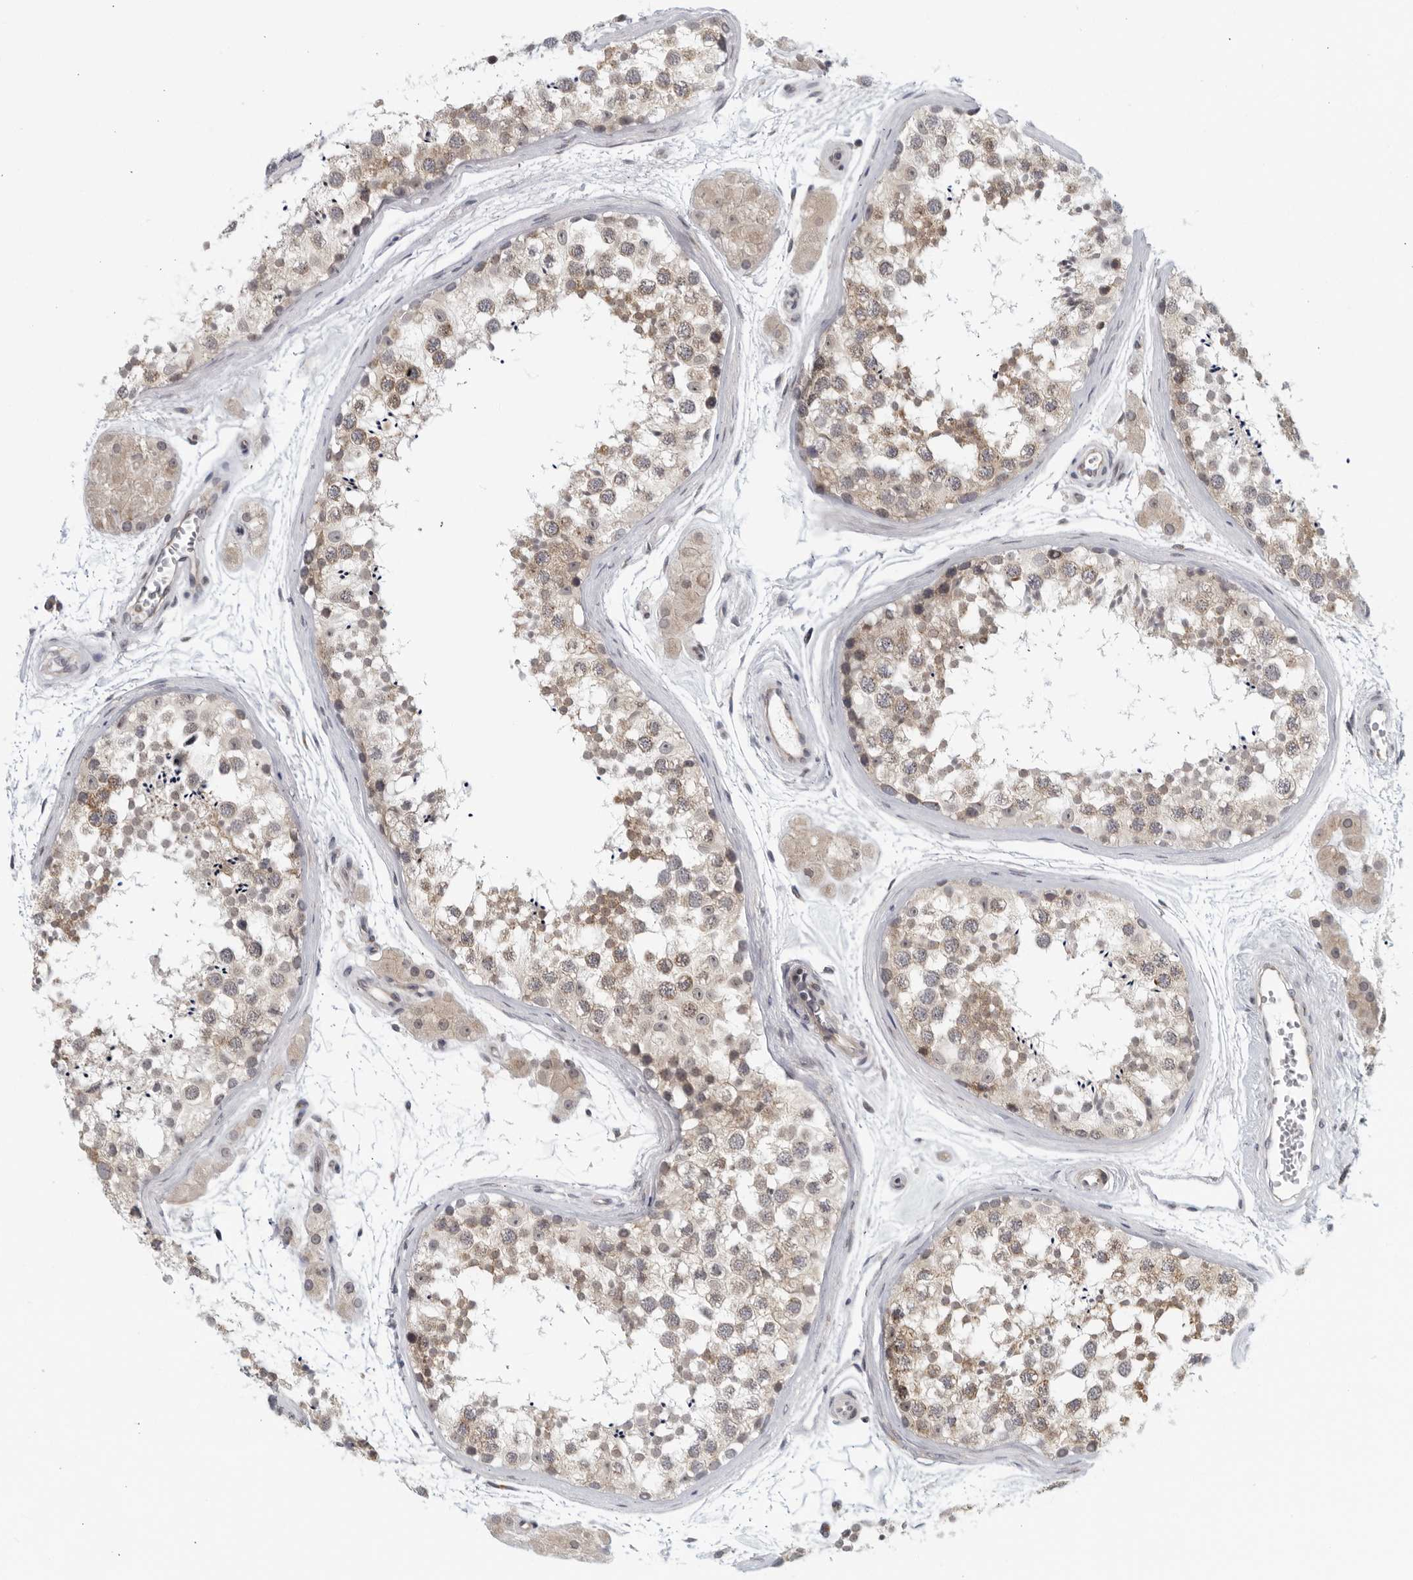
{"staining": {"intensity": "moderate", "quantity": "<25%", "location": "cytoplasmic/membranous"}, "tissue": "testis", "cell_type": "Cells in seminiferous ducts", "image_type": "normal", "snomed": [{"axis": "morphology", "description": "Normal tissue, NOS"}, {"axis": "topography", "description": "Testis"}], "caption": "High-magnification brightfield microscopy of normal testis stained with DAB (3,3'-diaminobenzidine) (brown) and counterstained with hematoxylin (blue). cells in seminiferous ducts exhibit moderate cytoplasmic/membranous staining is appreciated in about<25% of cells. (IHC, brightfield microscopy, high magnification).", "gene": "RC3H1", "patient": {"sex": "male", "age": 56}}